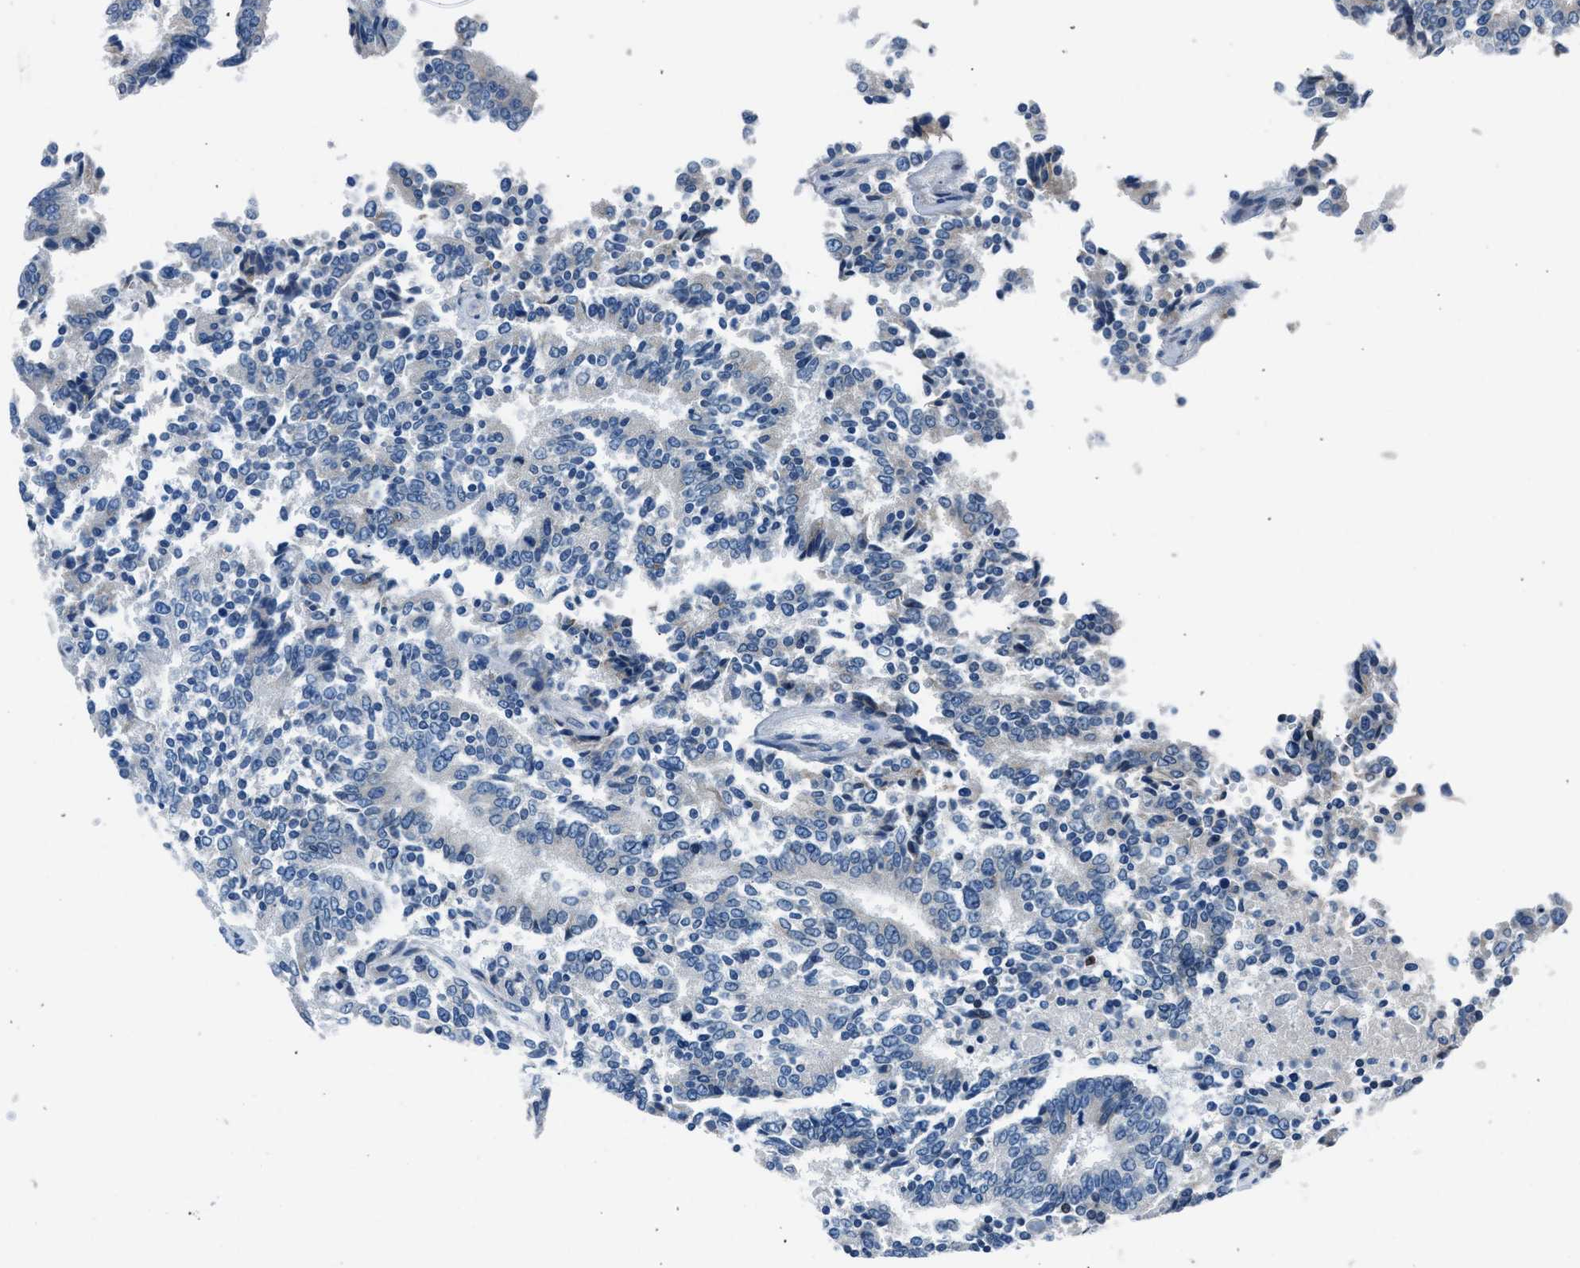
{"staining": {"intensity": "negative", "quantity": "none", "location": "none"}, "tissue": "prostate cancer", "cell_type": "Tumor cells", "image_type": "cancer", "snomed": [{"axis": "morphology", "description": "Normal tissue, NOS"}, {"axis": "morphology", "description": "Adenocarcinoma, High grade"}, {"axis": "topography", "description": "Prostate"}, {"axis": "topography", "description": "Seminal veicle"}], "caption": "Prostate cancer (adenocarcinoma (high-grade)) was stained to show a protein in brown. There is no significant expression in tumor cells.", "gene": "RNF41", "patient": {"sex": "male", "age": 55}}